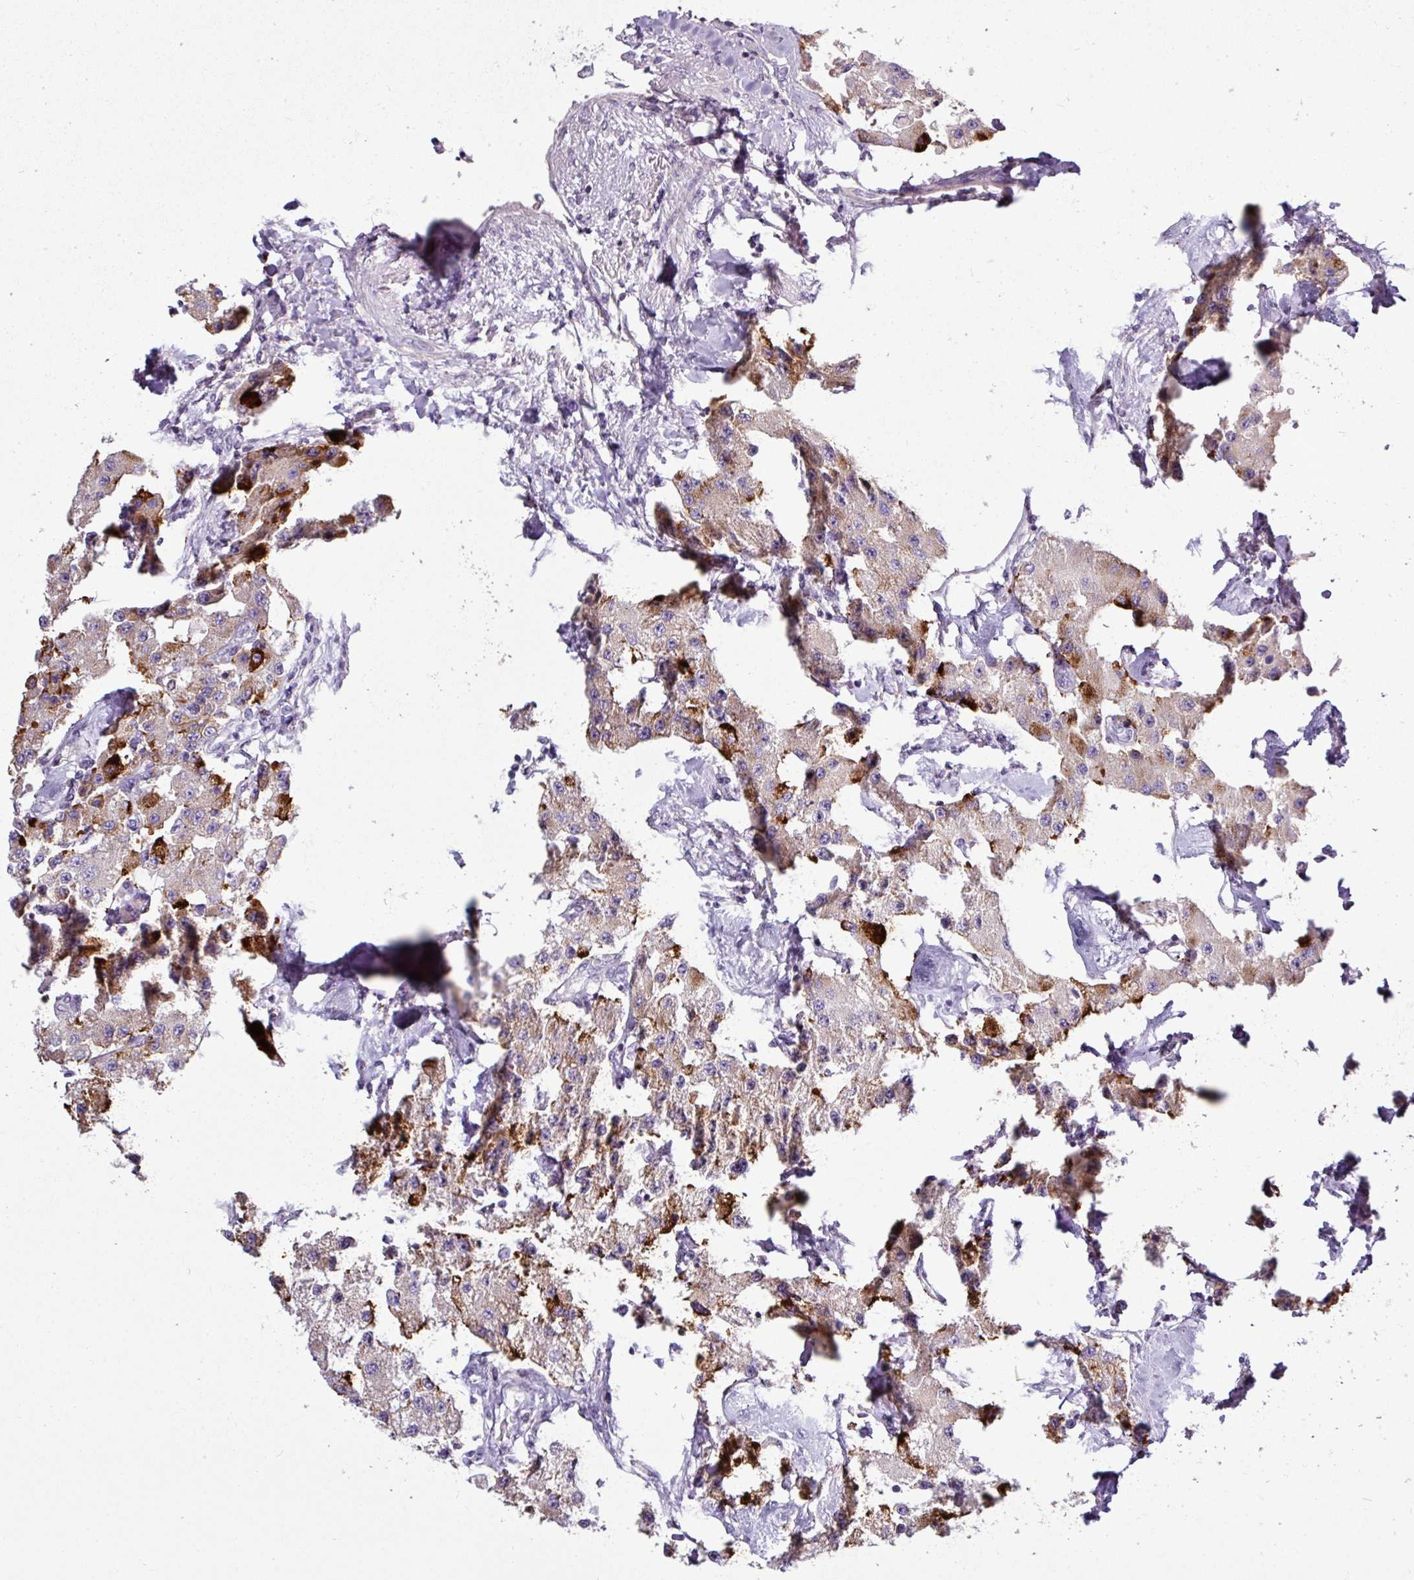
{"staining": {"intensity": "strong", "quantity": "25%-75%", "location": "cytoplasmic/membranous"}, "tissue": "carcinoid", "cell_type": "Tumor cells", "image_type": "cancer", "snomed": [{"axis": "morphology", "description": "Carcinoid, malignant, NOS"}, {"axis": "topography", "description": "Pancreas"}], "caption": "A high amount of strong cytoplasmic/membranous staining is identified in approximately 25%-75% of tumor cells in carcinoid tissue. The protein is stained brown, and the nuclei are stained in blue (DAB IHC with brightfield microscopy, high magnification).", "gene": "AGAP5", "patient": {"sex": "male", "age": 41}}